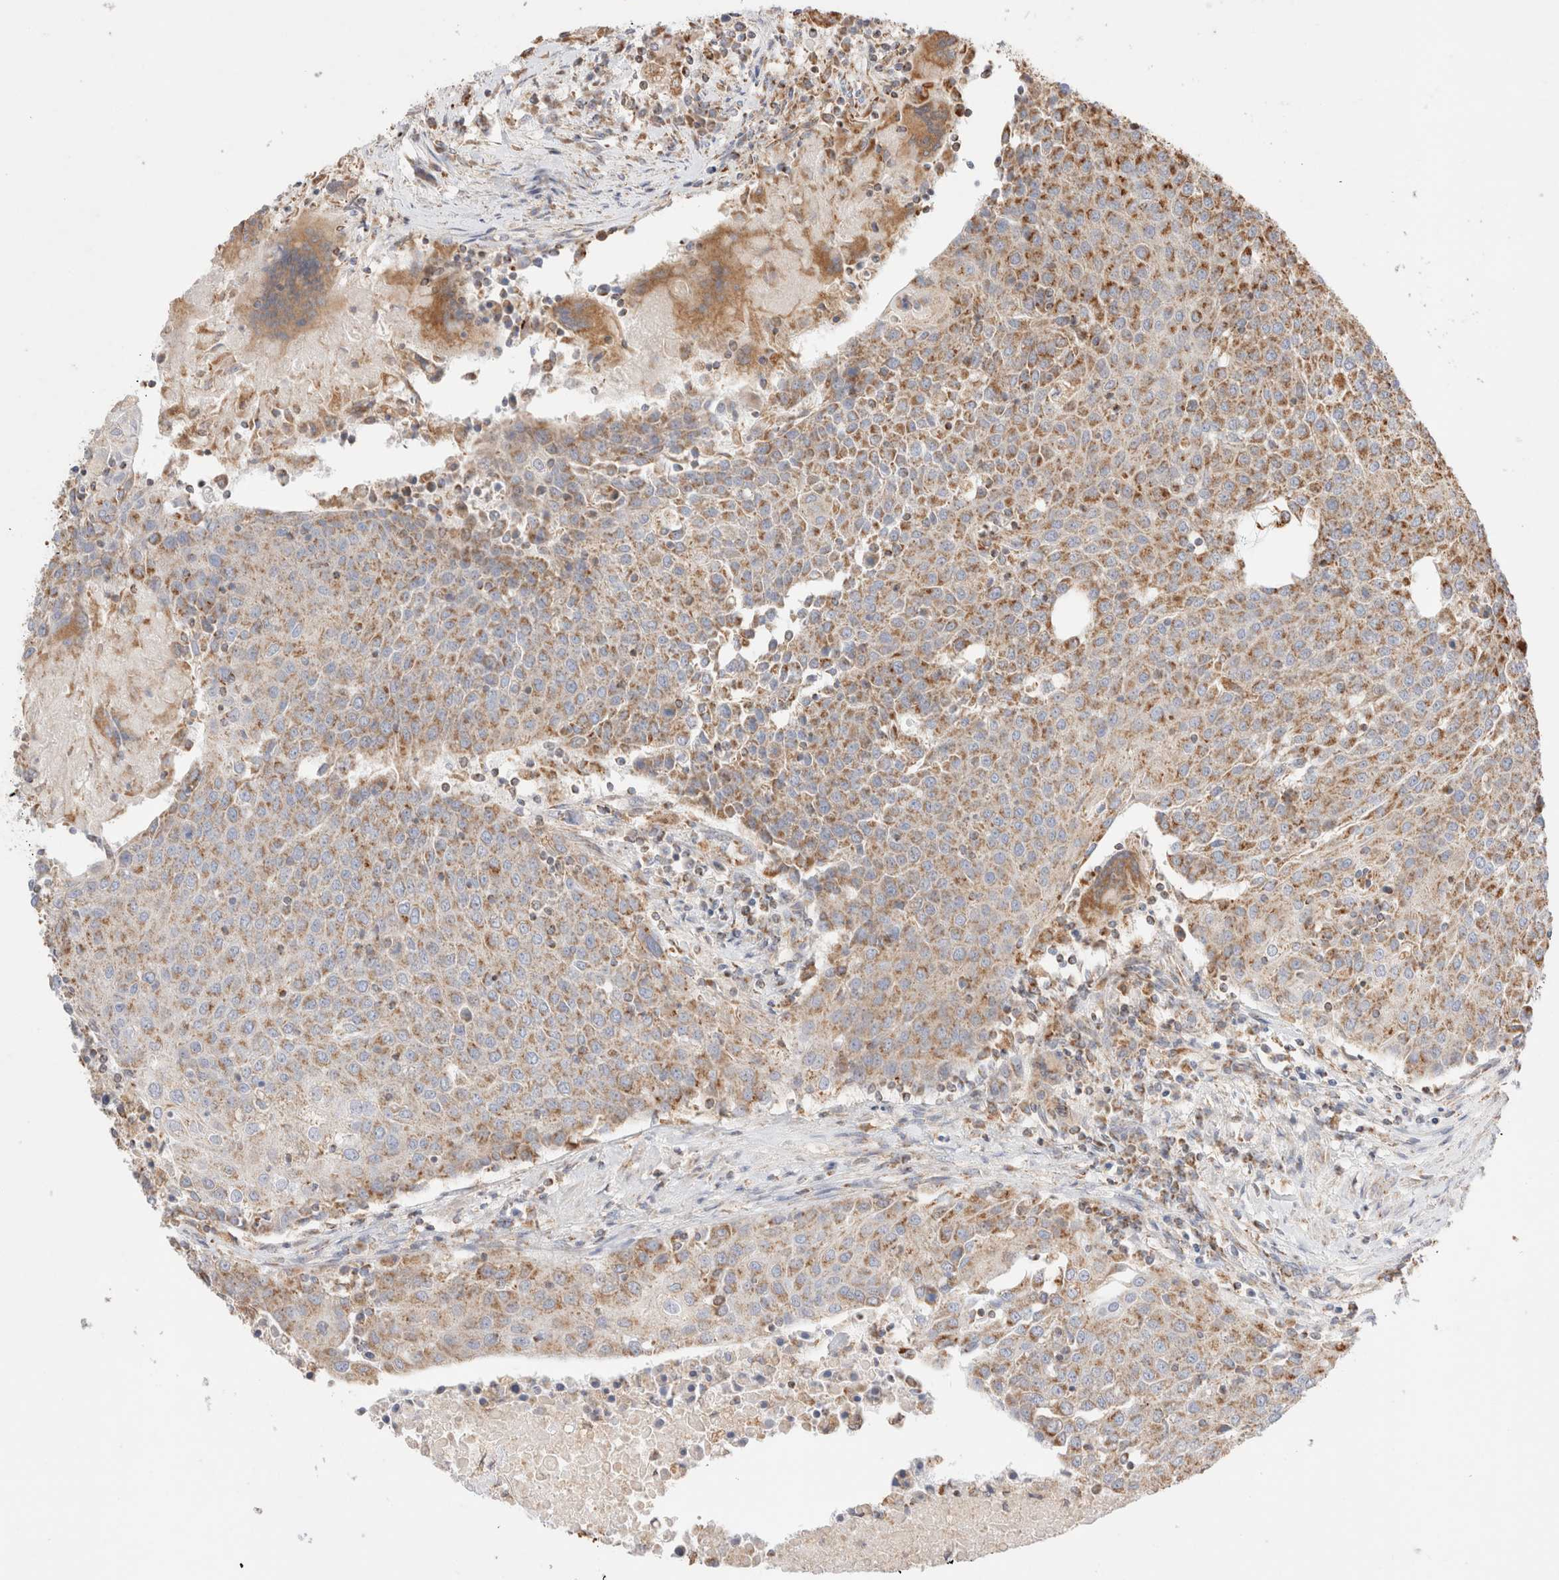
{"staining": {"intensity": "moderate", "quantity": ">75%", "location": "cytoplasmic/membranous"}, "tissue": "urothelial cancer", "cell_type": "Tumor cells", "image_type": "cancer", "snomed": [{"axis": "morphology", "description": "Urothelial carcinoma, High grade"}, {"axis": "topography", "description": "Urinary bladder"}], "caption": "This histopathology image demonstrates urothelial carcinoma (high-grade) stained with immunohistochemistry to label a protein in brown. The cytoplasmic/membranous of tumor cells show moderate positivity for the protein. Nuclei are counter-stained blue.", "gene": "TMPPE", "patient": {"sex": "female", "age": 85}}